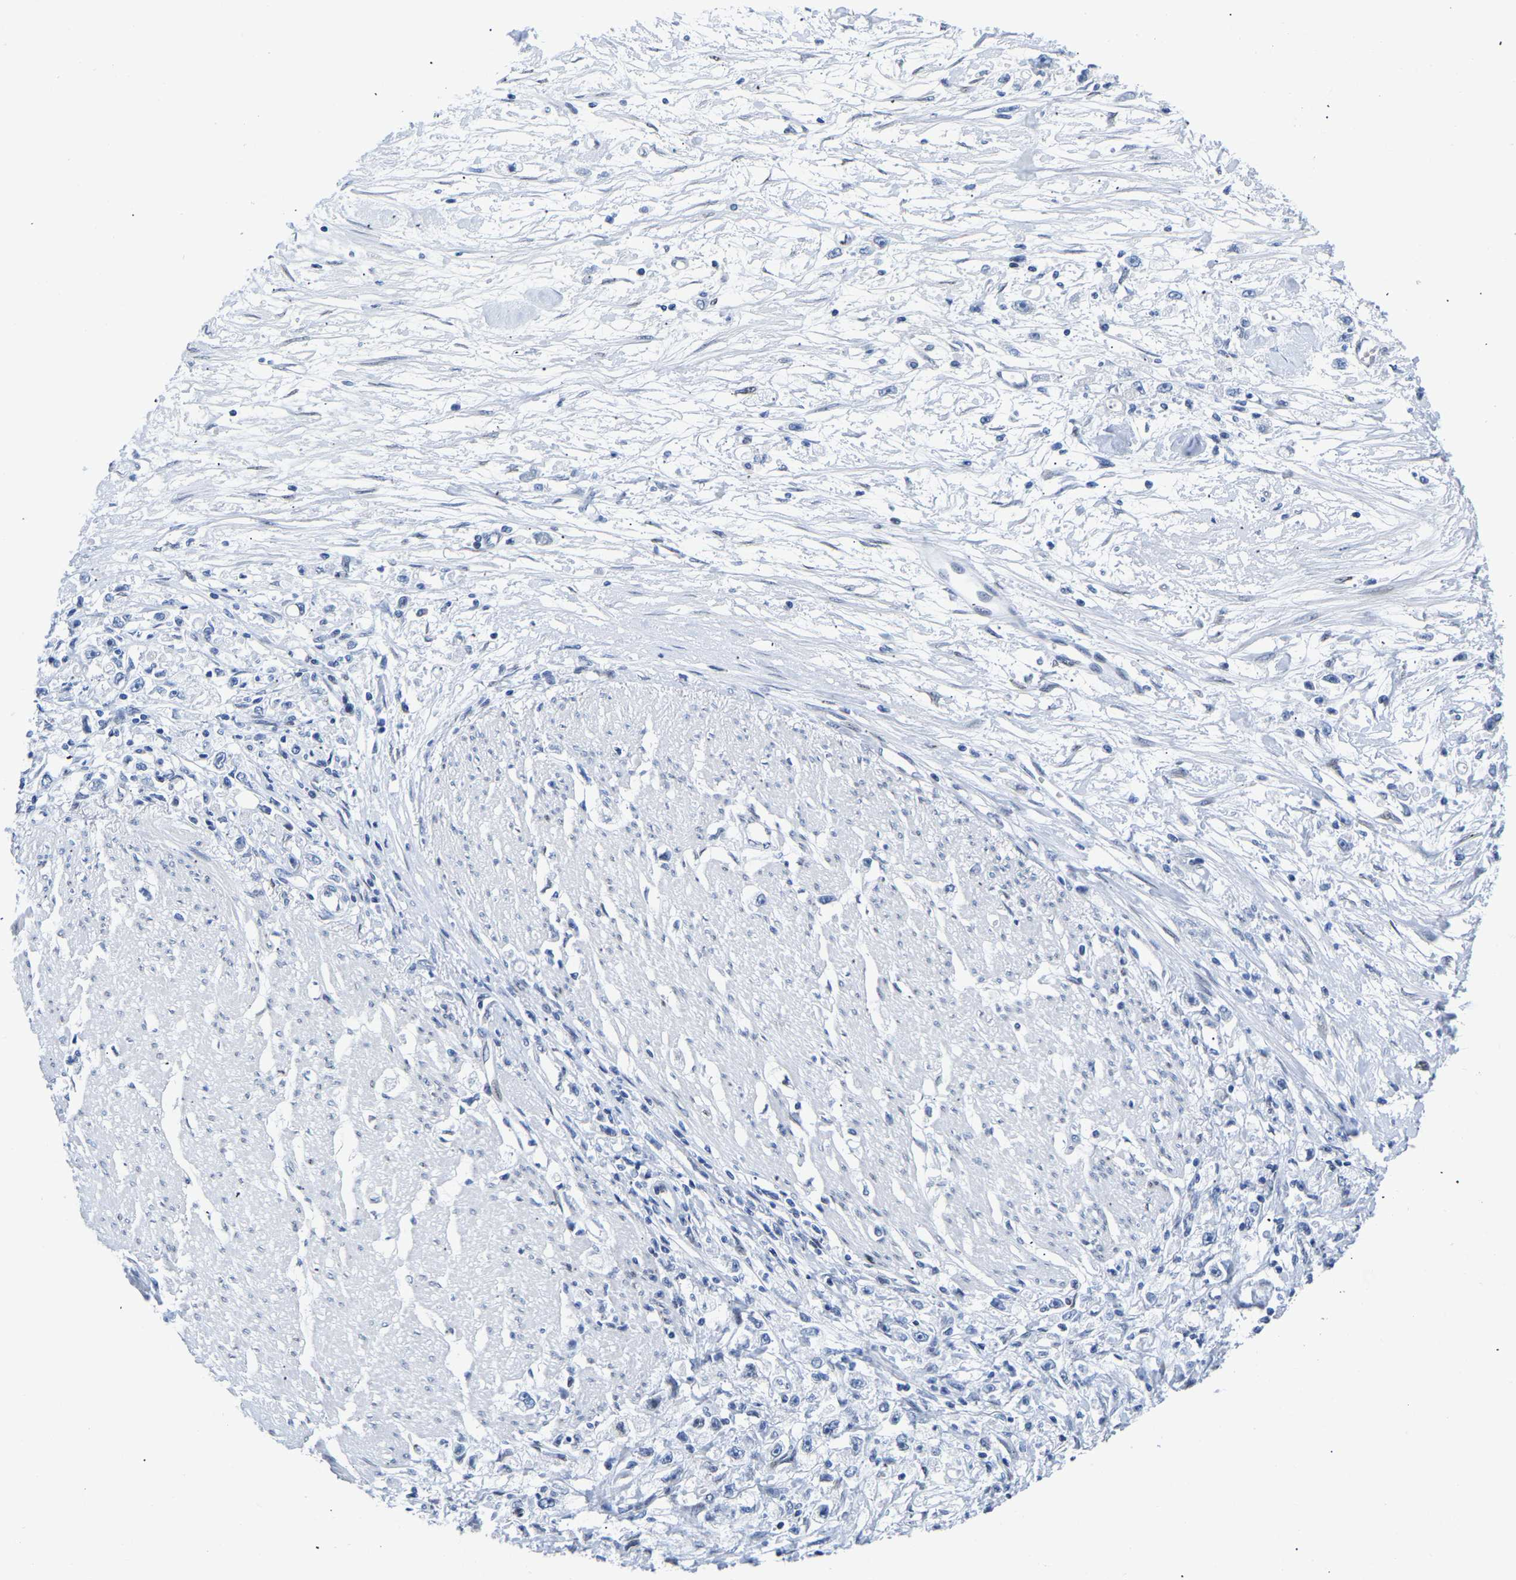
{"staining": {"intensity": "negative", "quantity": "none", "location": "none"}, "tissue": "stomach cancer", "cell_type": "Tumor cells", "image_type": "cancer", "snomed": [{"axis": "morphology", "description": "Adenocarcinoma, NOS"}, {"axis": "topography", "description": "Stomach"}], "caption": "Protein analysis of stomach cancer (adenocarcinoma) shows no significant positivity in tumor cells. (Brightfield microscopy of DAB (3,3'-diaminobenzidine) immunohistochemistry at high magnification).", "gene": "UPK3A", "patient": {"sex": "female", "age": 59}}